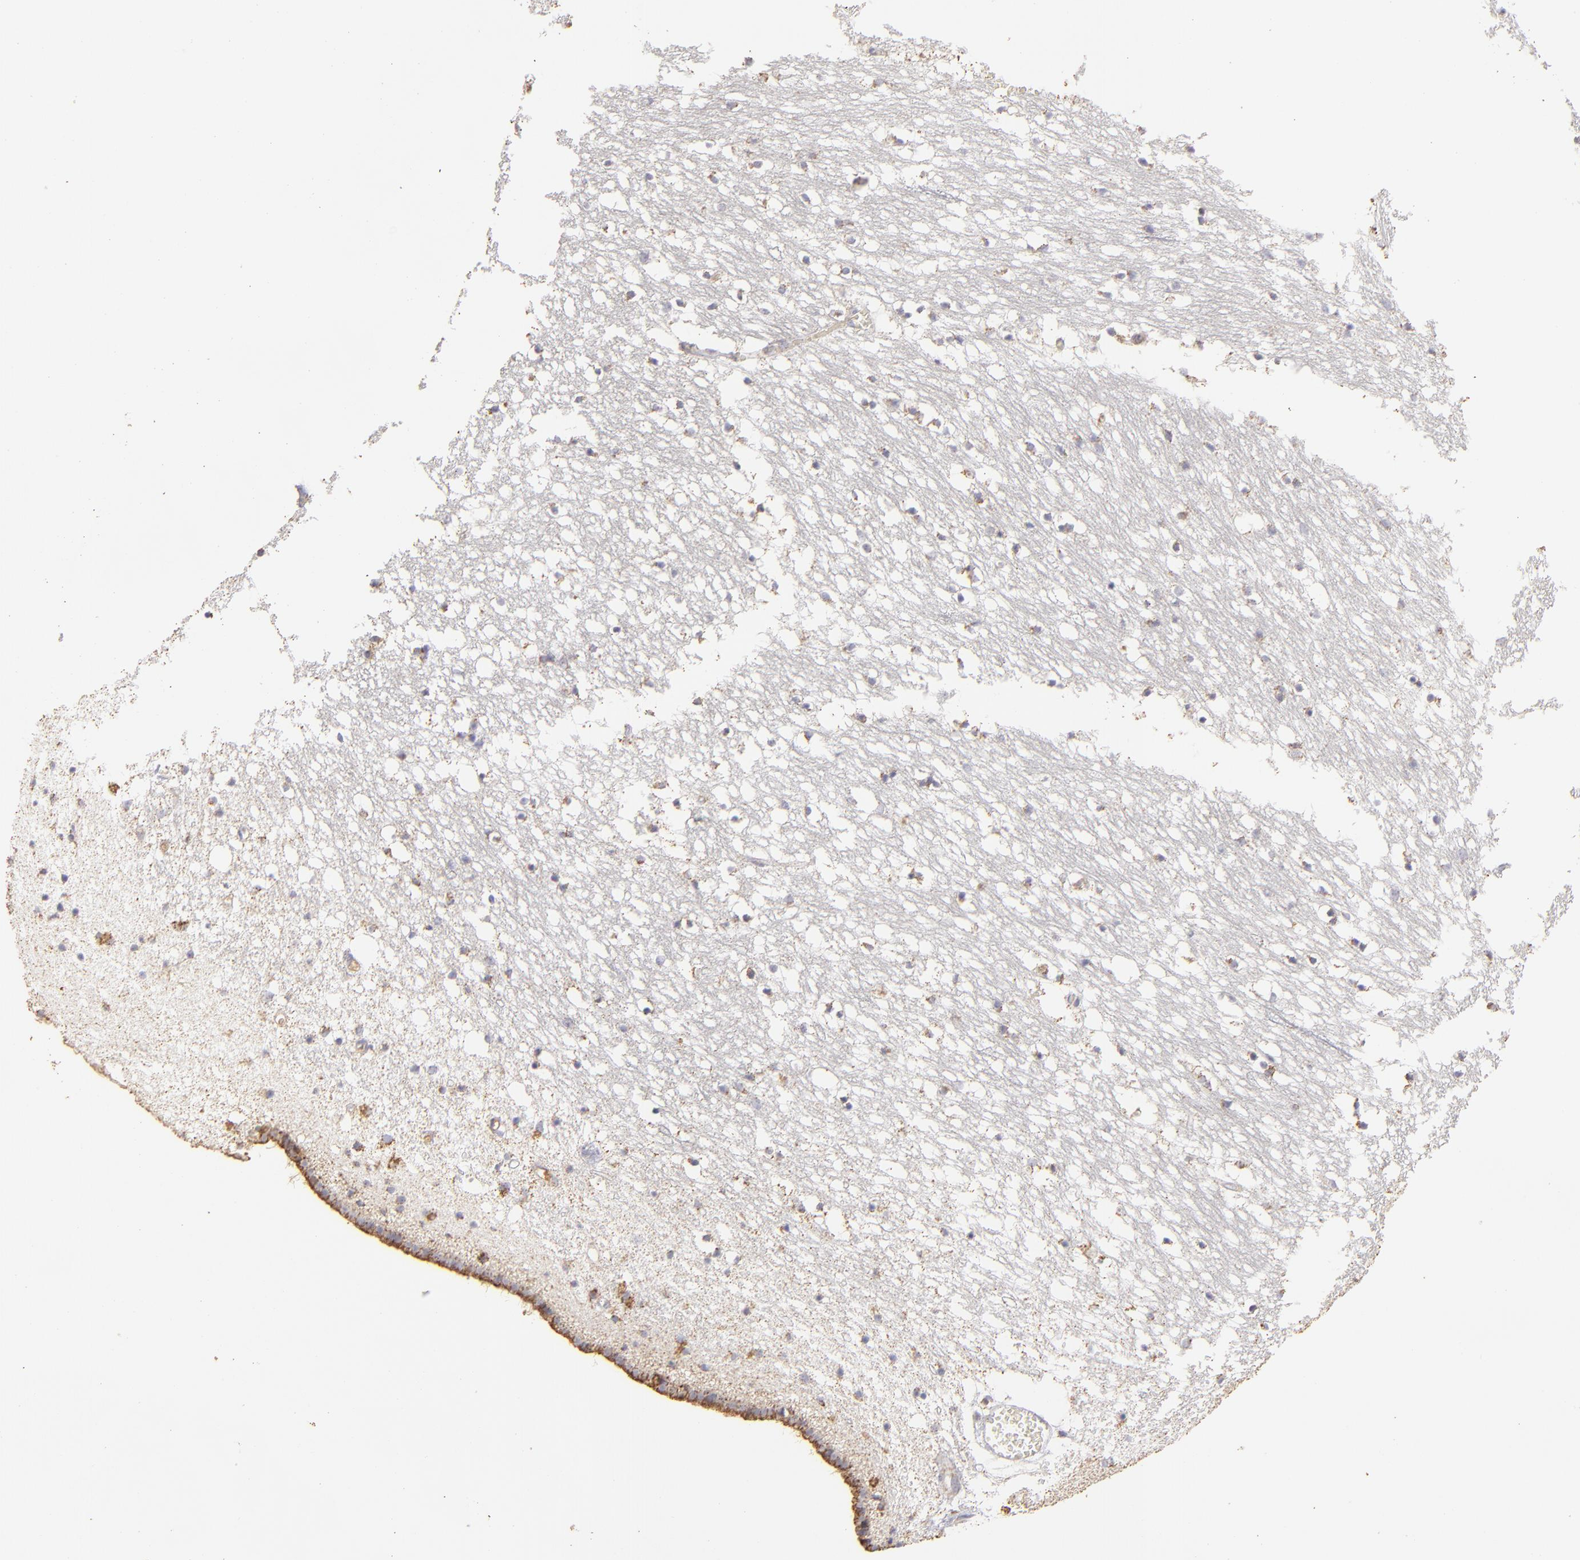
{"staining": {"intensity": "weak", "quantity": "<25%", "location": "cytoplasmic/membranous"}, "tissue": "caudate", "cell_type": "Glial cells", "image_type": "normal", "snomed": [{"axis": "morphology", "description": "Normal tissue, NOS"}, {"axis": "topography", "description": "Lateral ventricle wall"}], "caption": "A histopathology image of caudate stained for a protein demonstrates no brown staining in glial cells. (IHC, brightfield microscopy, high magnification).", "gene": "CFB", "patient": {"sex": "male", "age": 45}}